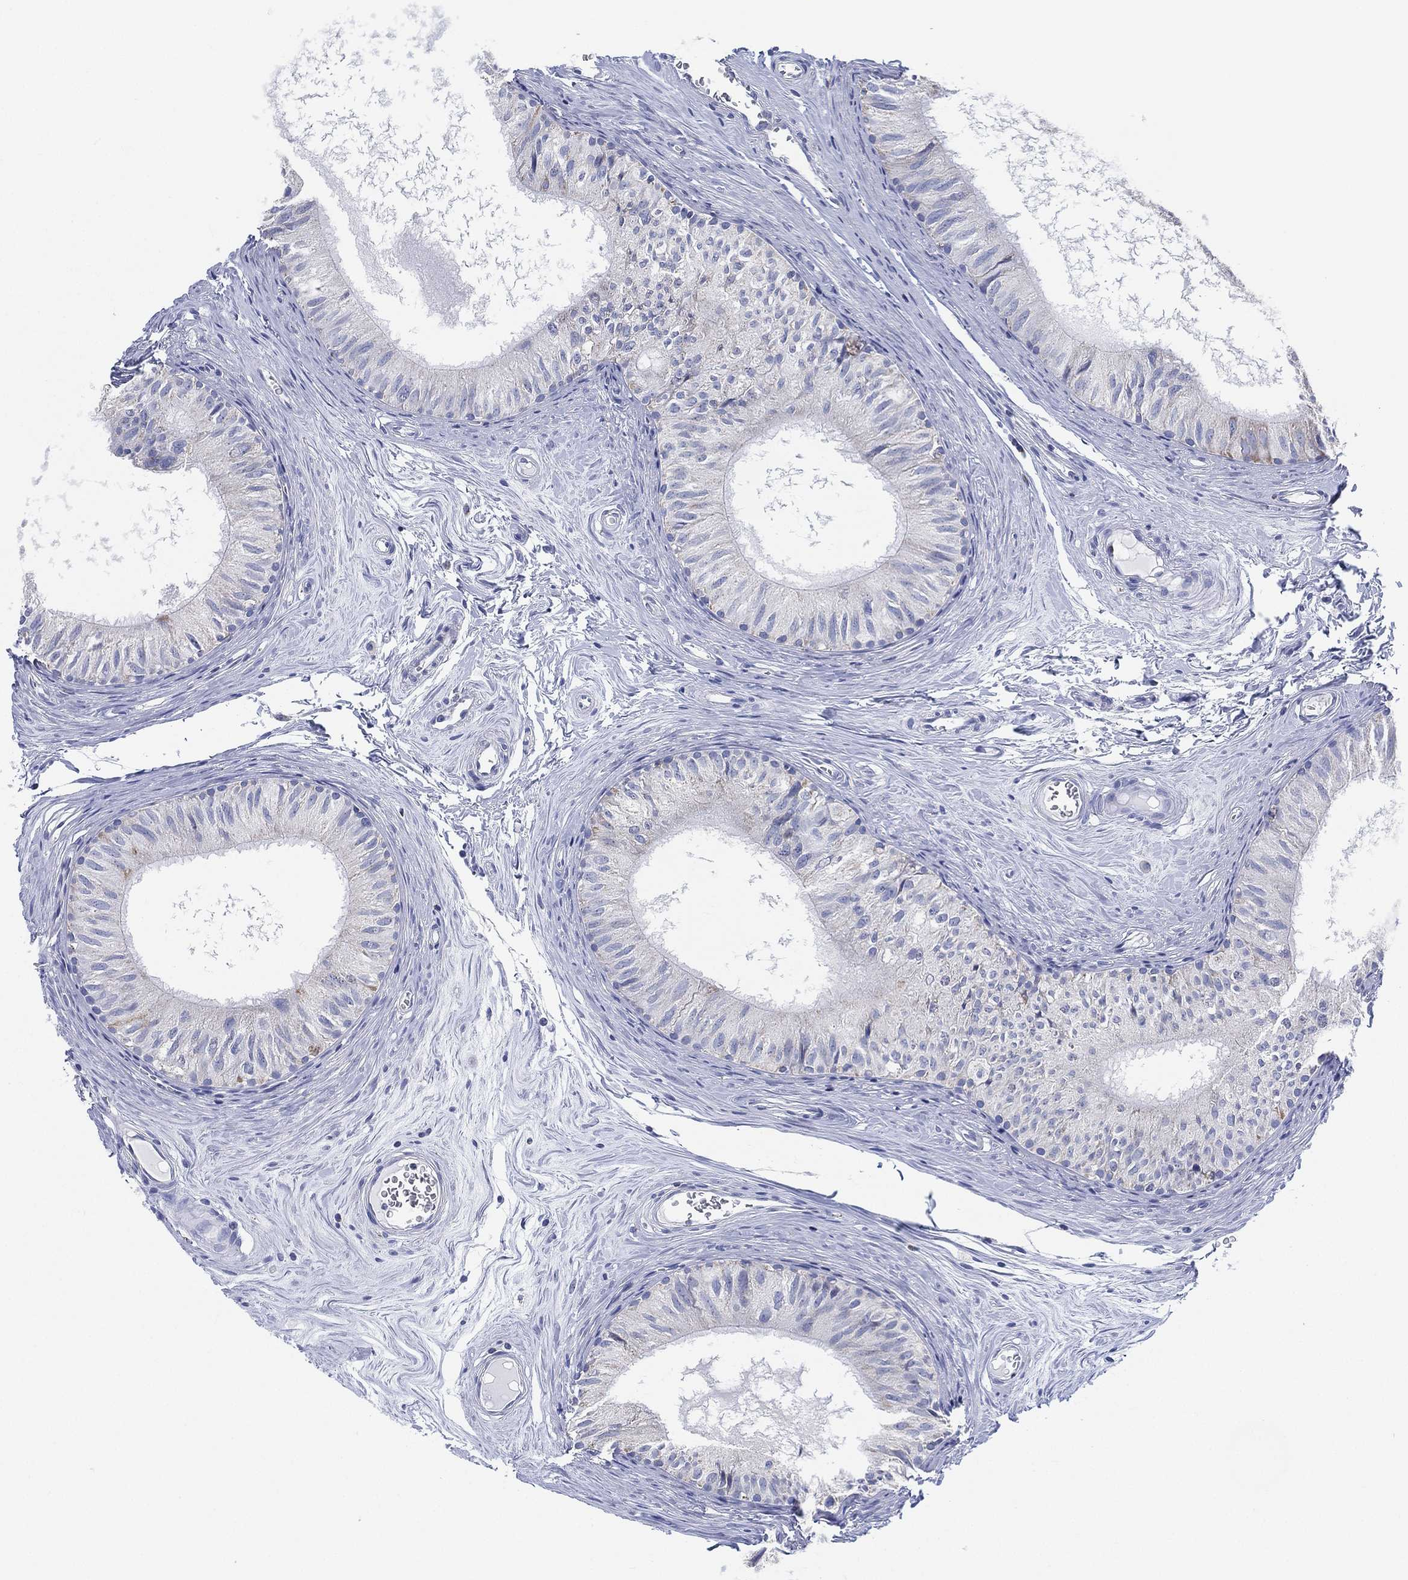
{"staining": {"intensity": "negative", "quantity": "none", "location": "none"}, "tissue": "epididymis", "cell_type": "Glandular cells", "image_type": "normal", "snomed": [{"axis": "morphology", "description": "Normal tissue, NOS"}, {"axis": "topography", "description": "Epididymis"}], "caption": "Epididymis was stained to show a protein in brown. There is no significant positivity in glandular cells. Brightfield microscopy of IHC stained with DAB (3,3'-diaminobenzidine) (brown) and hematoxylin (blue), captured at high magnification.", "gene": "CFTR", "patient": {"sex": "male", "age": 52}}